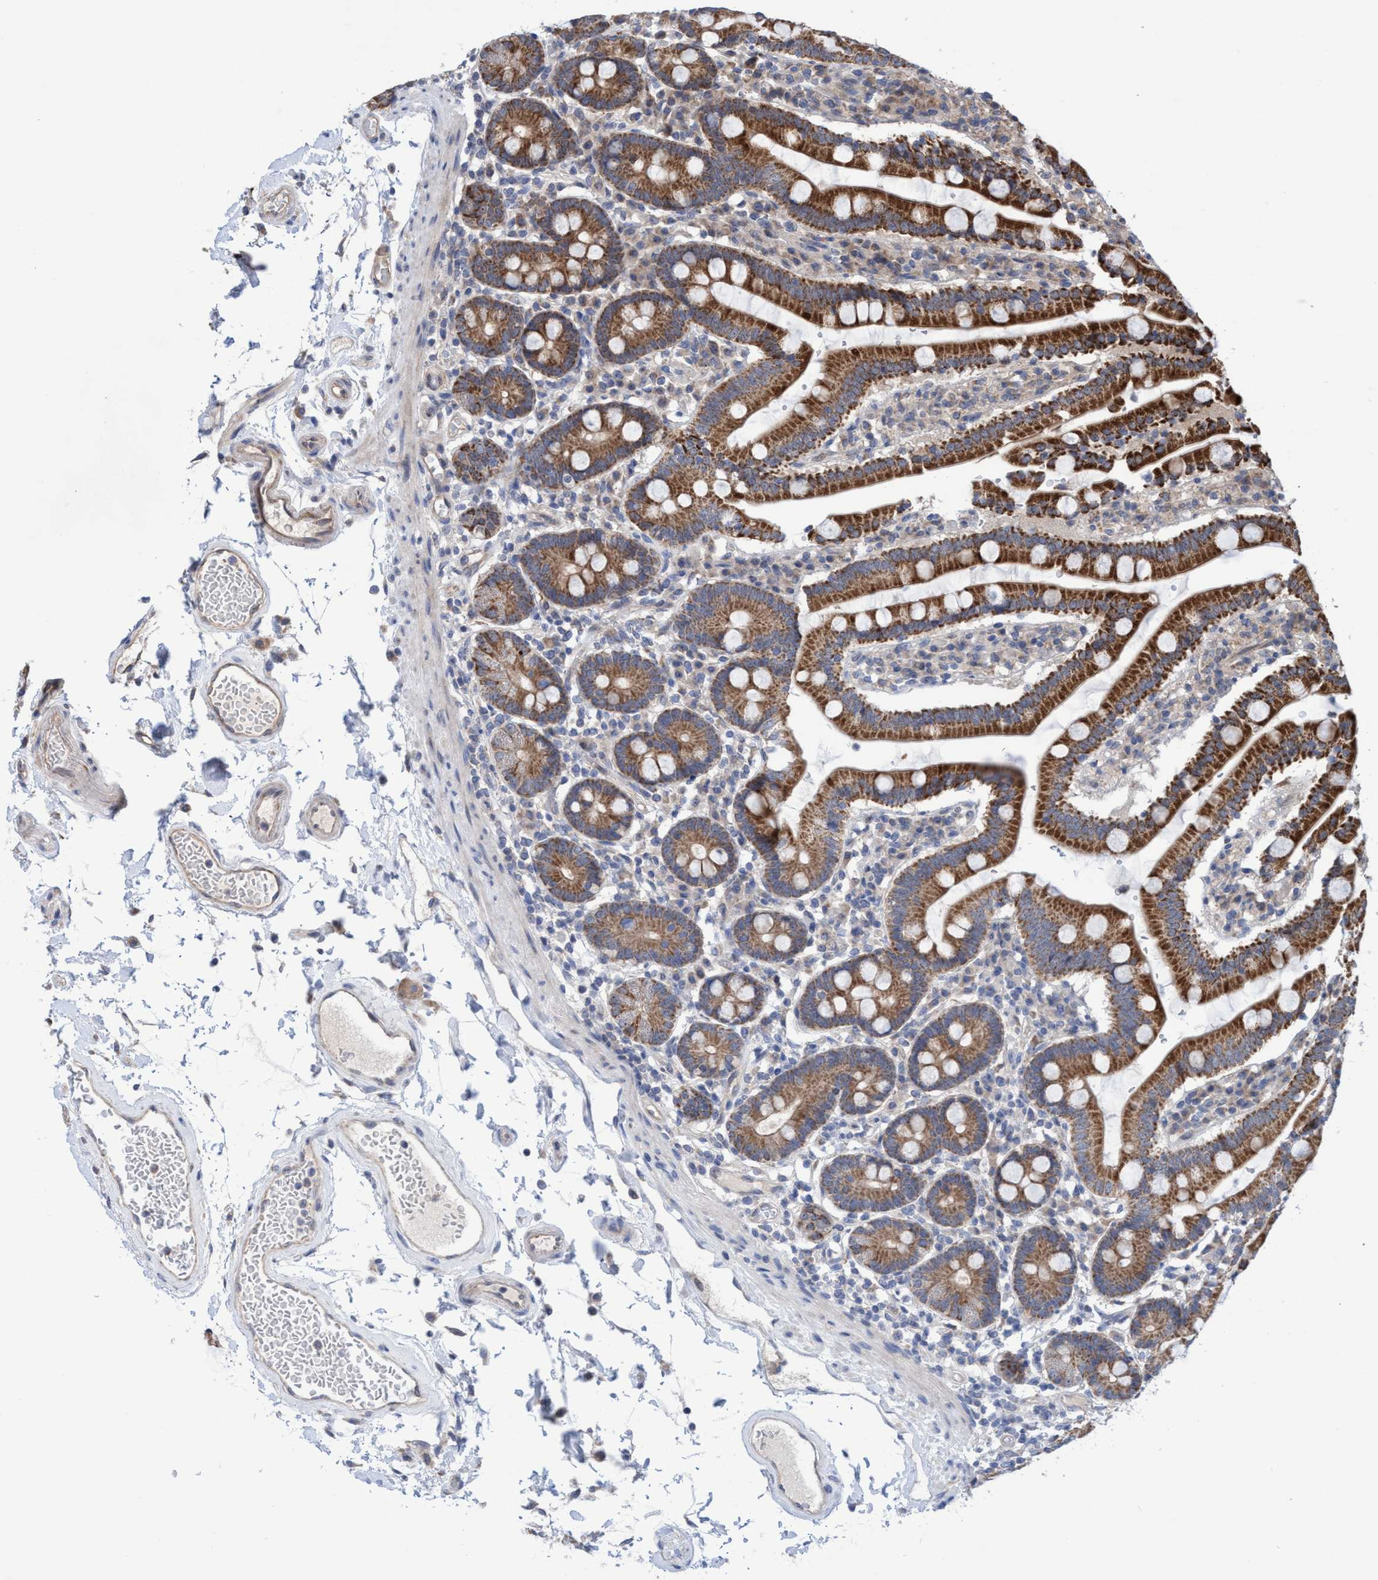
{"staining": {"intensity": "strong", "quantity": ">75%", "location": "cytoplasmic/membranous"}, "tissue": "duodenum", "cell_type": "Glandular cells", "image_type": "normal", "snomed": [{"axis": "morphology", "description": "Normal tissue, NOS"}, {"axis": "topography", "description": "Small intestine, NOS"}], "caption": "Glandular cells display high levels of strong cytoplasmic/membranous expression in approximately >75% of cells in unremarkable duodenum.", "gene": "P2RY14", "patient": {"sex": "female", "age": 71}}